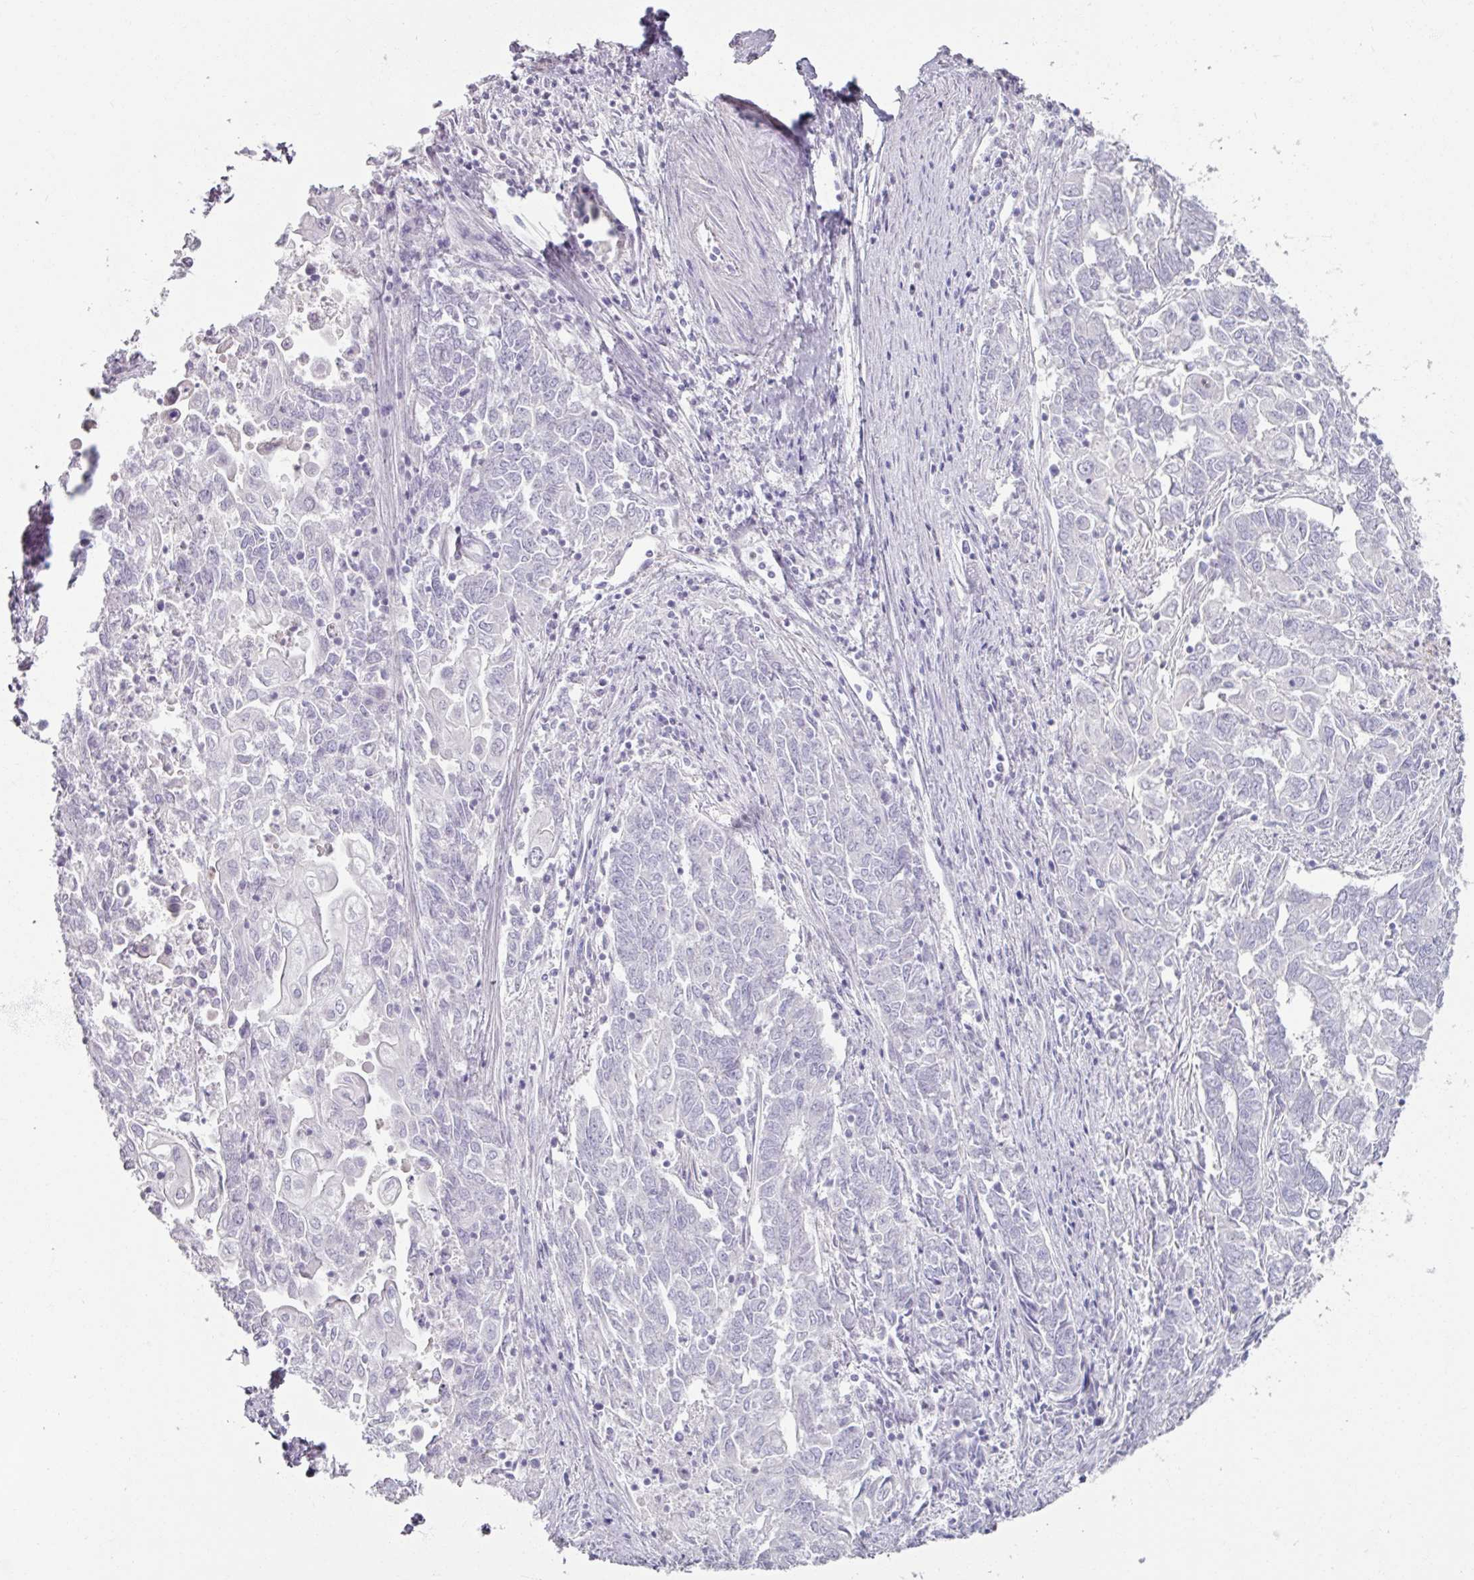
{"staining": {"intensity": "negative", "quantity": "none", "location": "none"}, "tissue": "endometrial cancer", "cell_type": "Tumor cells", "image_type": "cancer", "snomed": [{"axis": "morphology", "description": "Adenocarcinoma, NOS"}, {"axis": "topography", "description": "Endometrium"}], "caption": "High magnification brightfield microscopy of endometrial cancer (adenocarcinoma) stained with DAB (brown) and counterstained with hematoxylin (blue): tumor cells show no significant positivity.", "gene": "ARG1", "patient": {"sex": "female", "age": 54}}